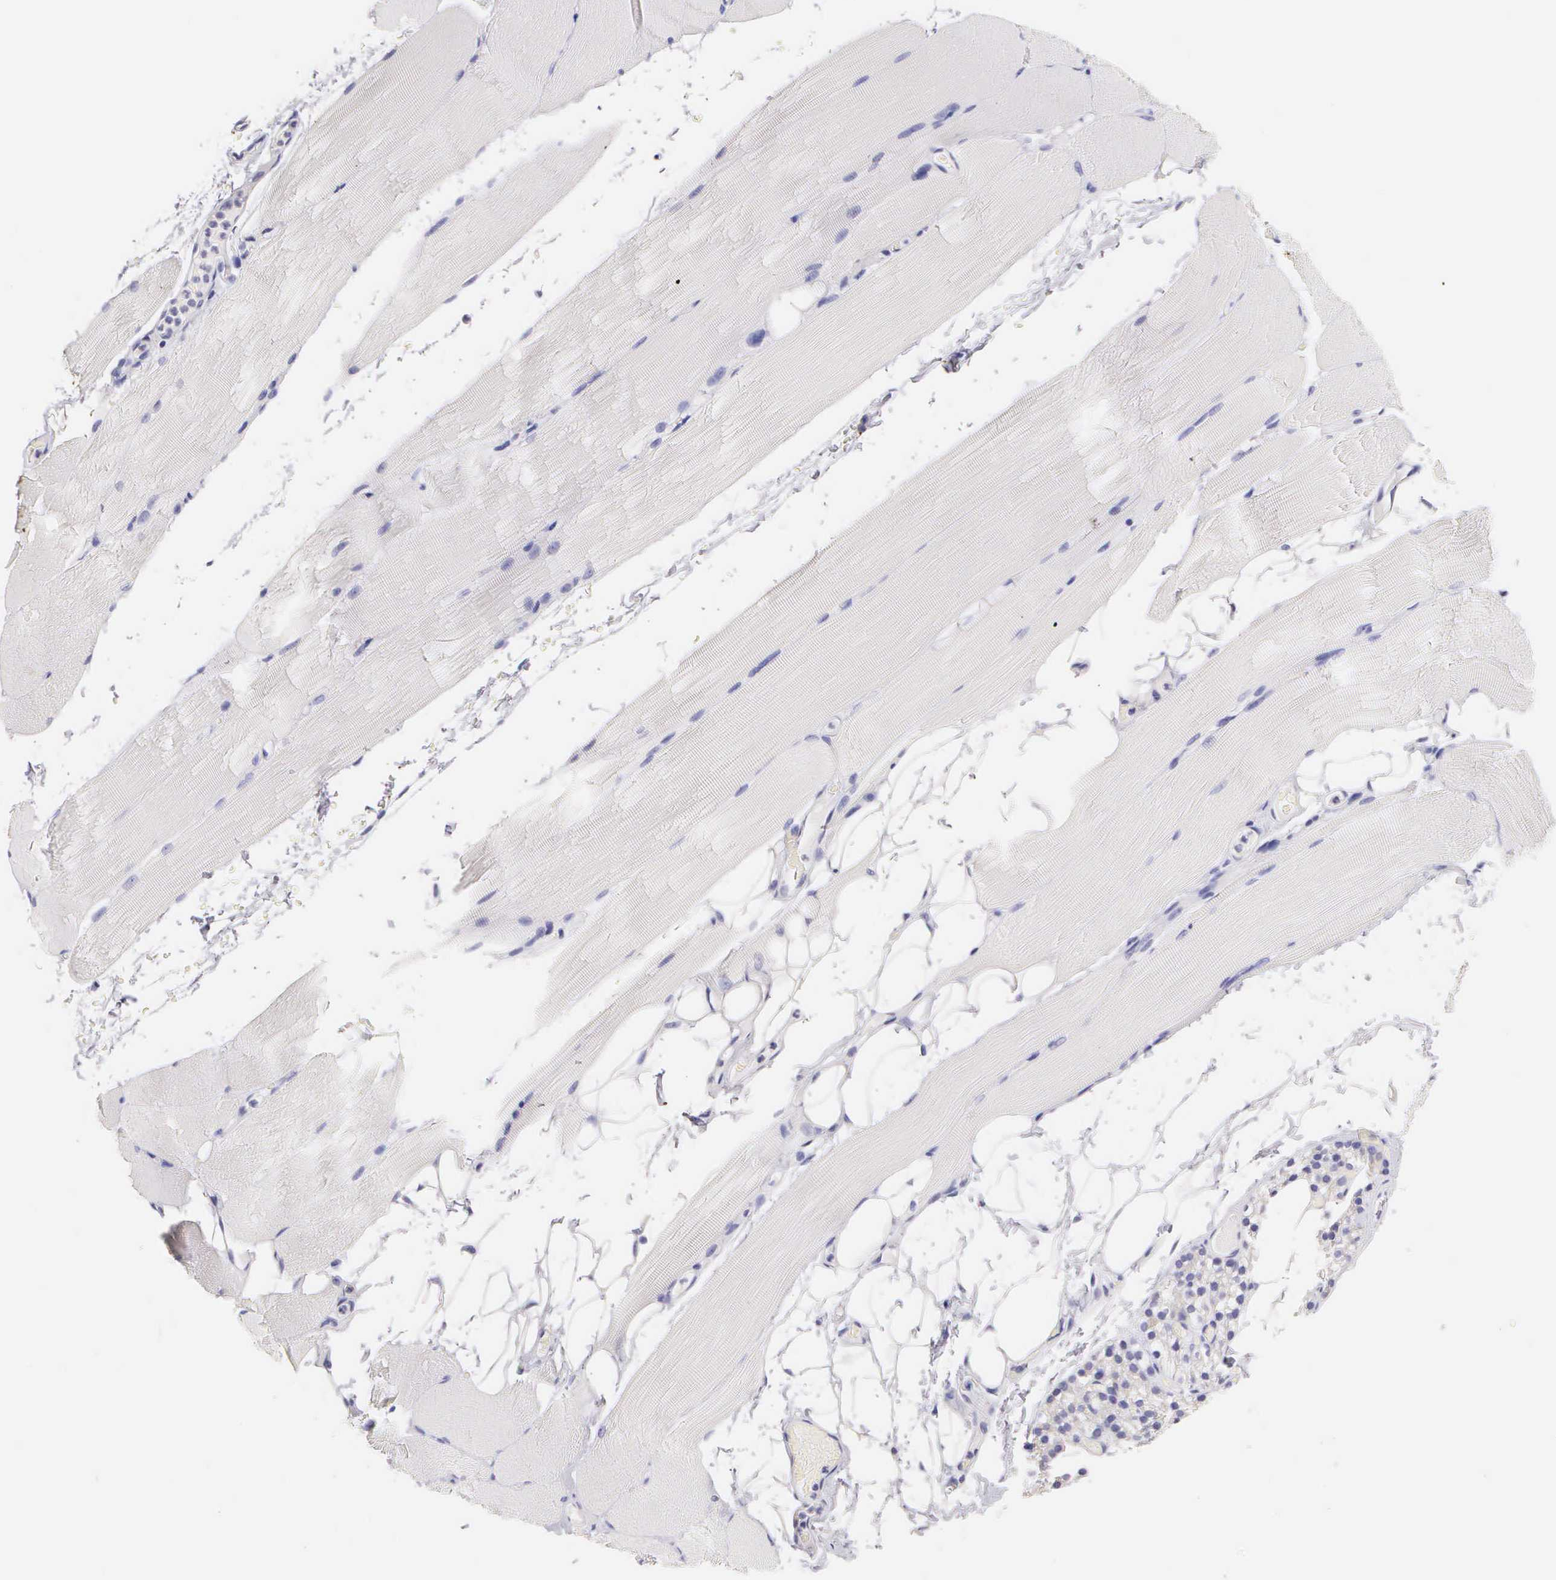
{"staining": {"intensity": "negative", "quantity": "none", "location": "none"}, "tissue": "skeletal muscle", "cell_type": "Myocytes", "image_type": "normal", "snomed": [{"axis": "morphology", "description": "Normal tissue, NOS"}, {"axis": "topography", "description": "Skeletal muscle"}, {"axis": "topography", "description": "Parathyroid gland"}], "caption": "Immunohistochemistry micrograph of normal human skeletal muscle stained for a protein (brown), which shows no expression in myocytes.", "gene": "KRT17", "patient": {"sex": "female", "age": 37}}